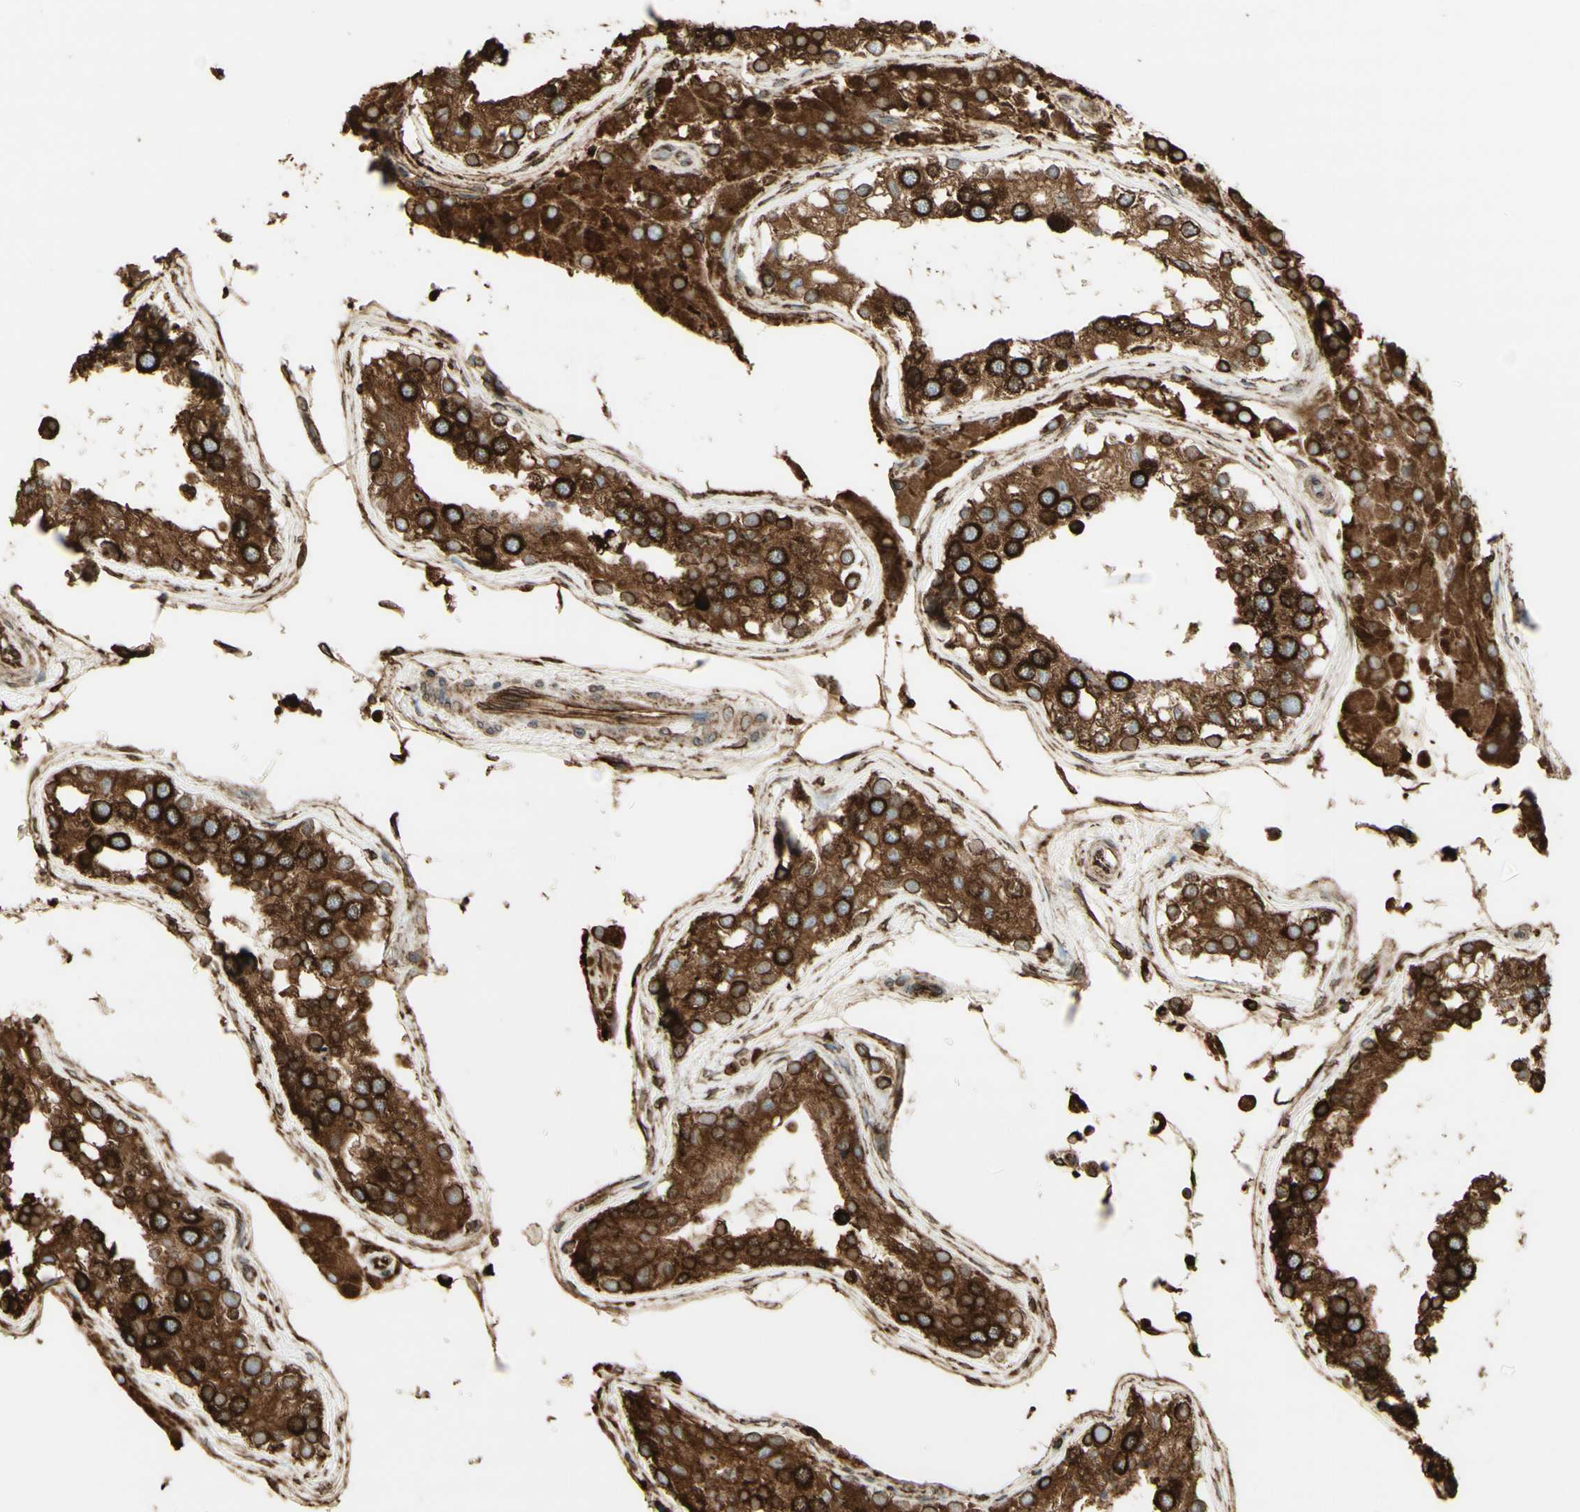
{"staining": {"intensity": "strong", "quantity": "25%-75%", "location": "cytoplasmic/membranous"}, "tissue": "testis", "cell_type": "Cells in seminiferous ducts", "image_type": "normal", "snomed": [{"axis": "morphology", "description": "Normal tissue, NOS"}, {"axis": "topography", "description": "Testis"}], "caption": "Immunohistochemical staining of unremarkable testis displays strong cytoplasmic/membranous protein positivity in approximately 25%-75% of cells in seminiferous ducts.", "gene": "CANX", "patient": {"sex": "male", "age": 68}}